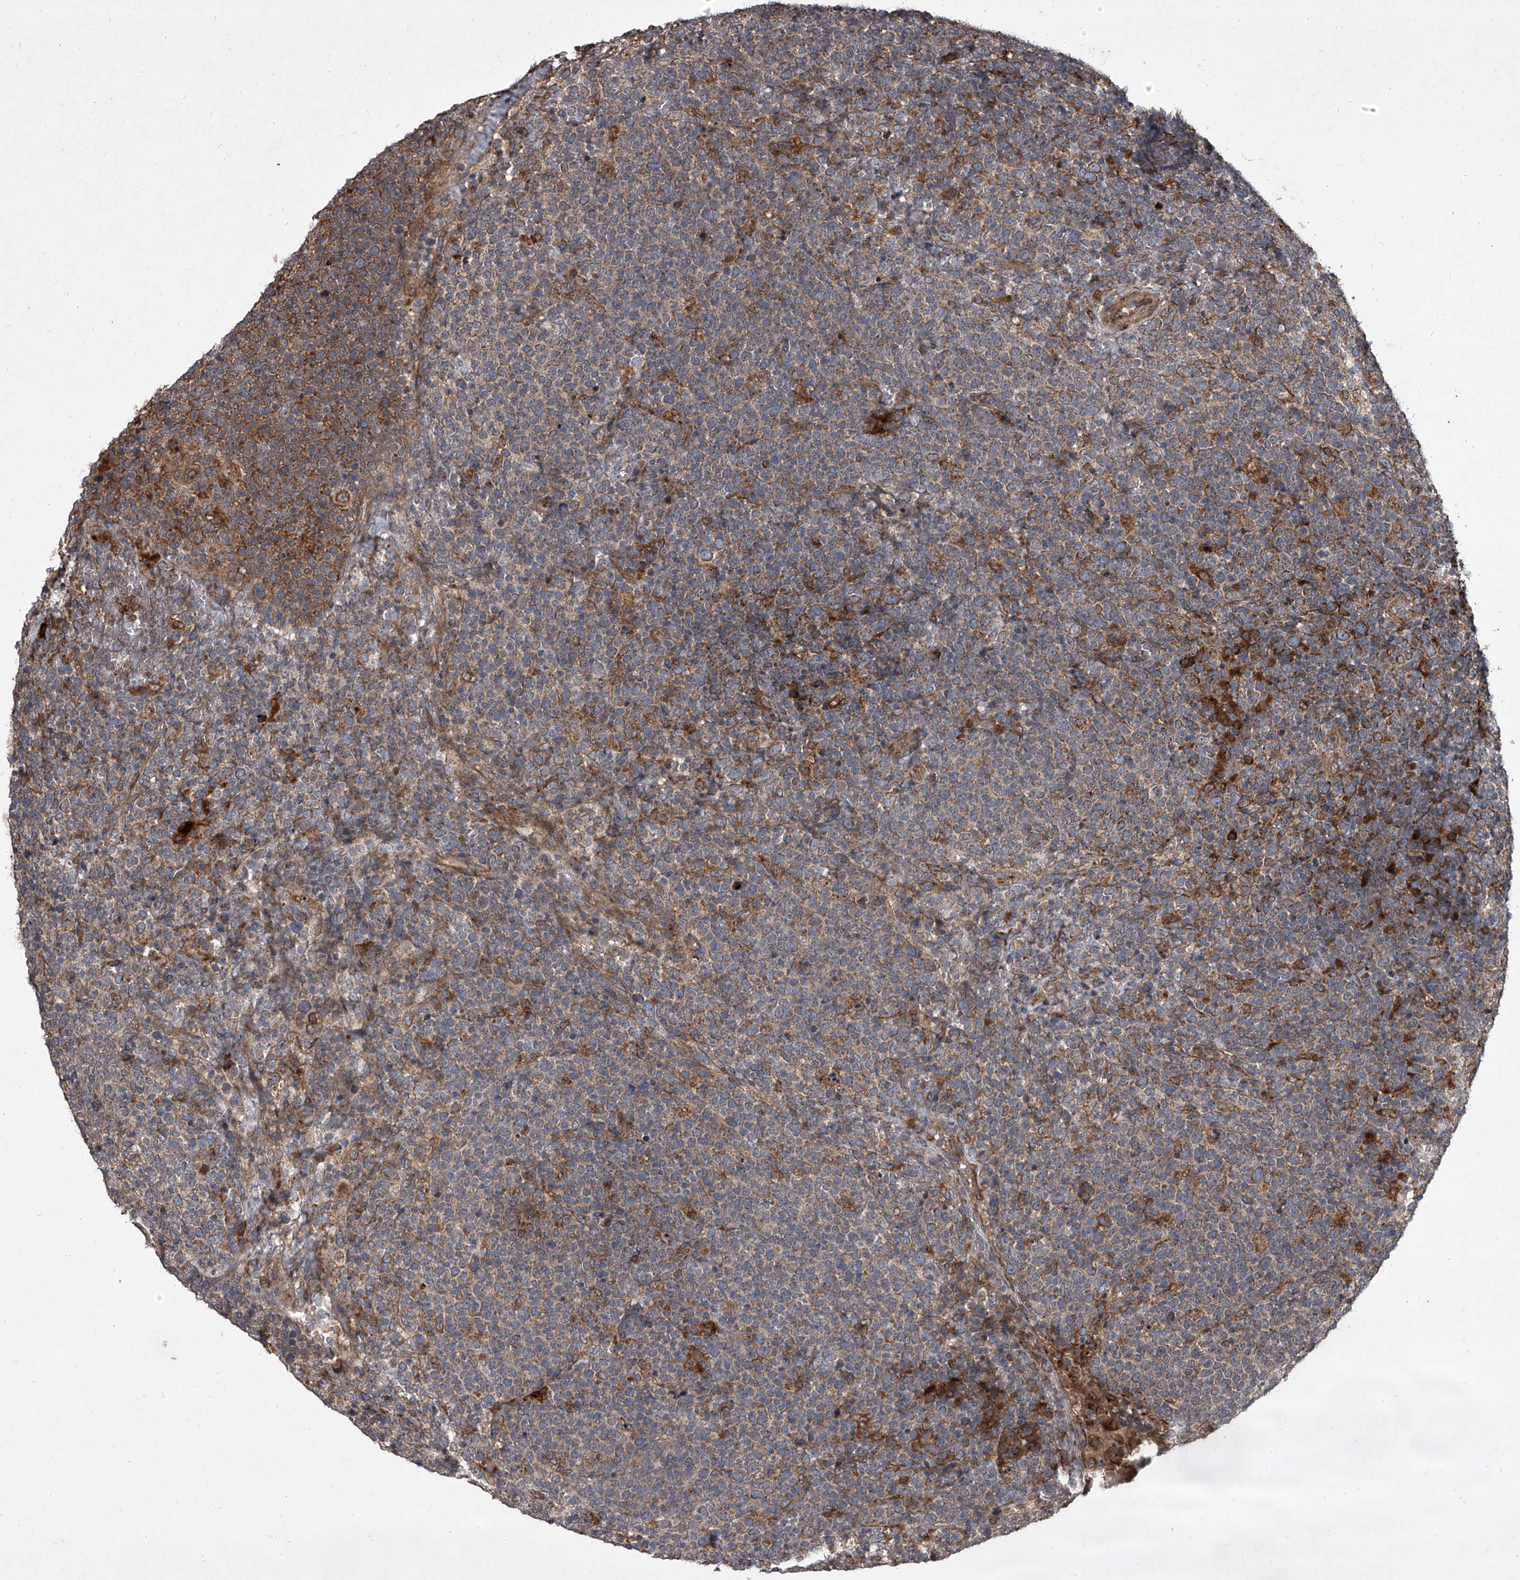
{"staining": {"intensity": "moderate", "quantity": ">75%", "location": "cytoplasmic/membranous"}, "tissue": "lymphoma", "cell_type": "Tumor cells", "image_type": "cancer", "snomed": [{"axis": "morphology", "description": "Malignant lymphoma, non-Hodgkin's type, High grade"}, {"axis": "topography", "description": "Lymph node"}], "caption": "Lymphoma stained with DAB (3,3'-diaminobenzidine) immunohistochemistry (IHC) shows medium levels of moderate cytoplasmic/membranous staining in approximately >75% of tumor cells. The staining is performed using DAB (3,3'-diaminobenzidine) brown chromogen to label protein expression. The nuclei are counter-stained blue using hematoxylin.", "gene": "EVA1C", "patient": {"sex": "male", "age": 61}}